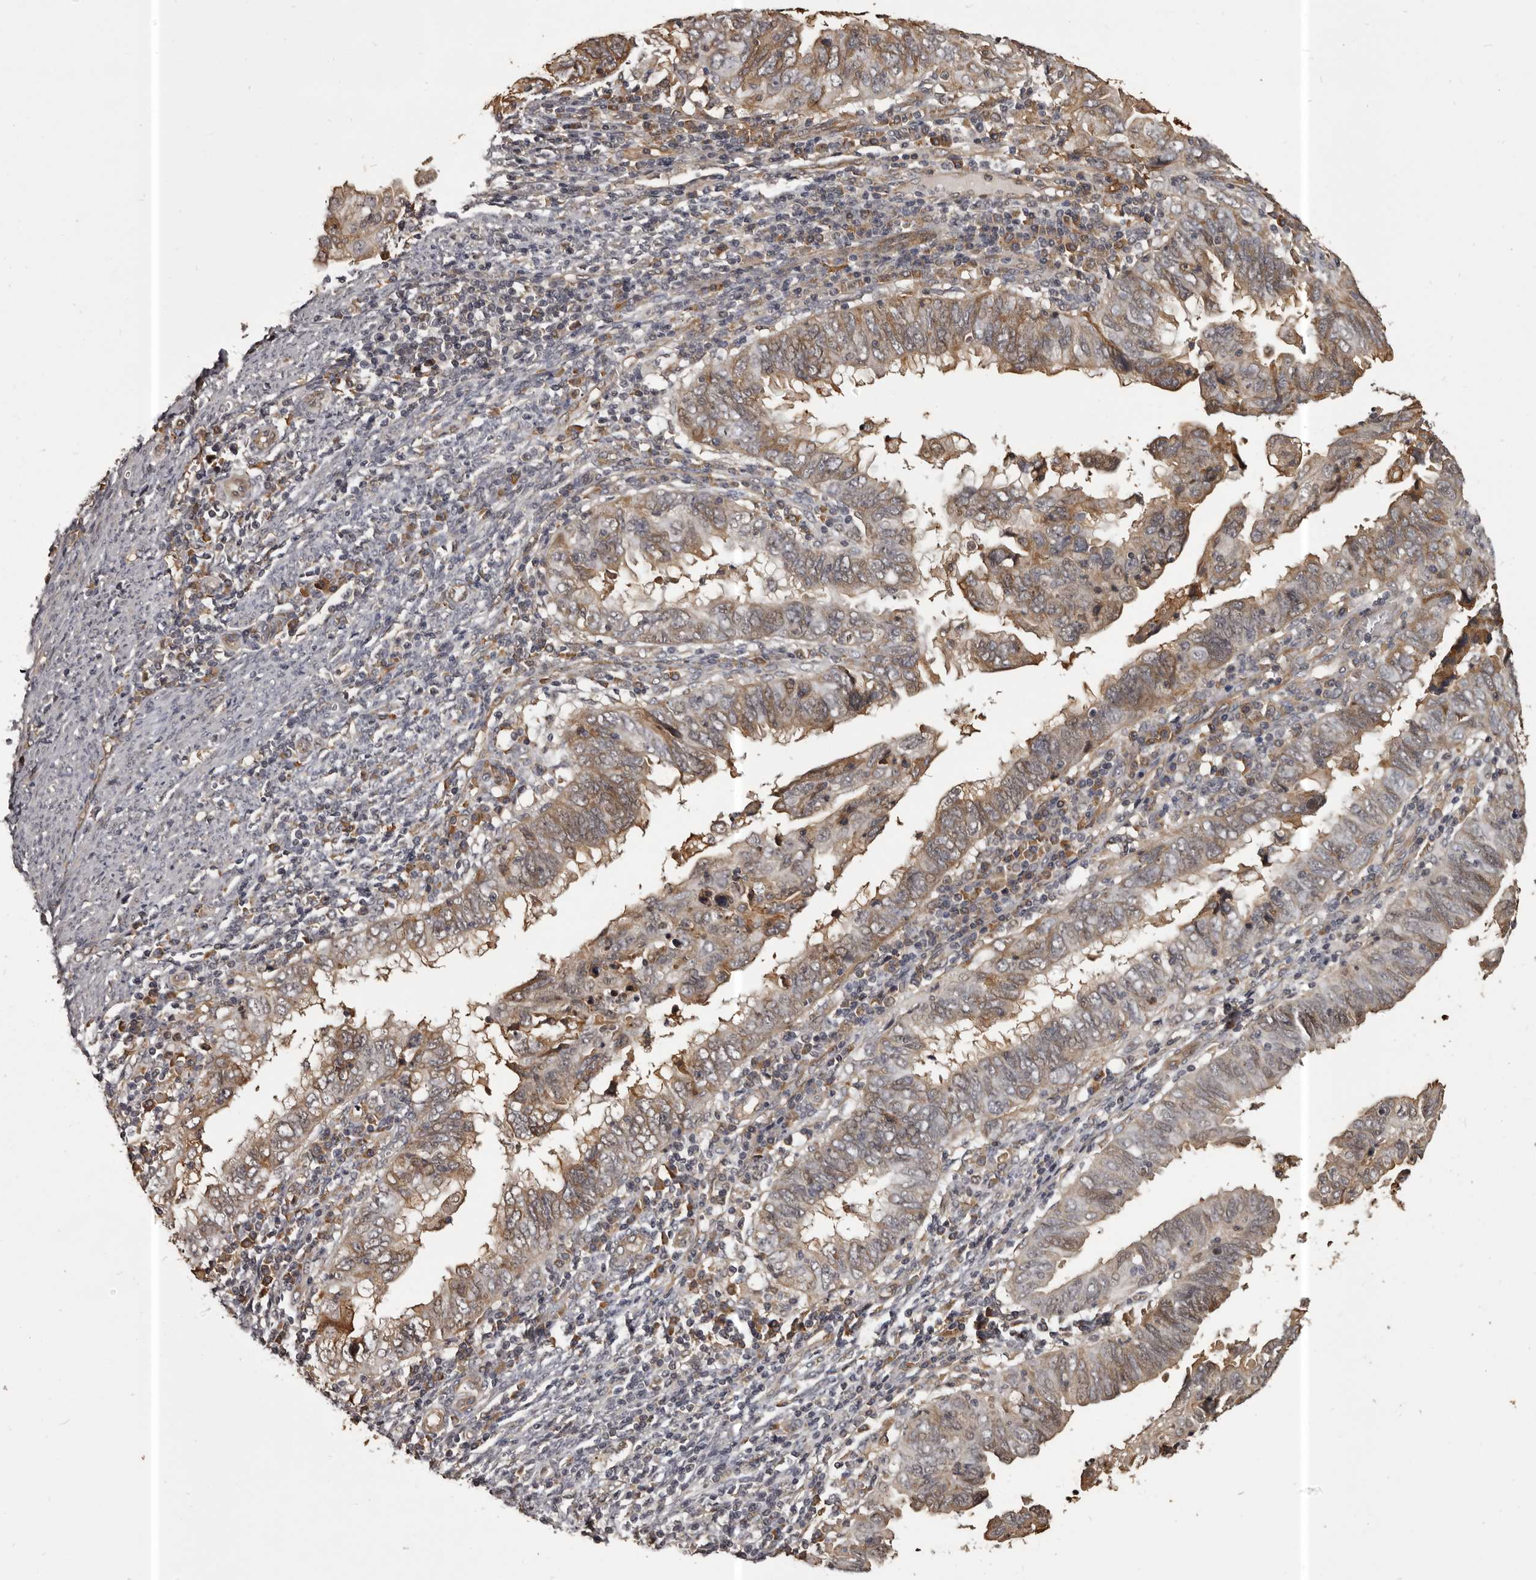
{"staining": {"intensity": "moderate", "quantity": ">75%", "location": "cytoplasmic/membranous"}, "tissue": "endometrial cancer", "cell_type": "Tumor cells", "image_type": "cancer", "snomed": [{"axis": "morphology", "description": "Adenocarcinoma, NOS"}, {"axis": "topography", "description": "Uterus"}], "caption": "This is a micrograph of immunohistochemistry (IHC) staining of adenocarcinoma (endometrial), which shows moderate positivity in the cytoplasmic/membranous of tumor cells.", "gene": "SLITRK6", "patient": {"sex": "female", "age": 77}}